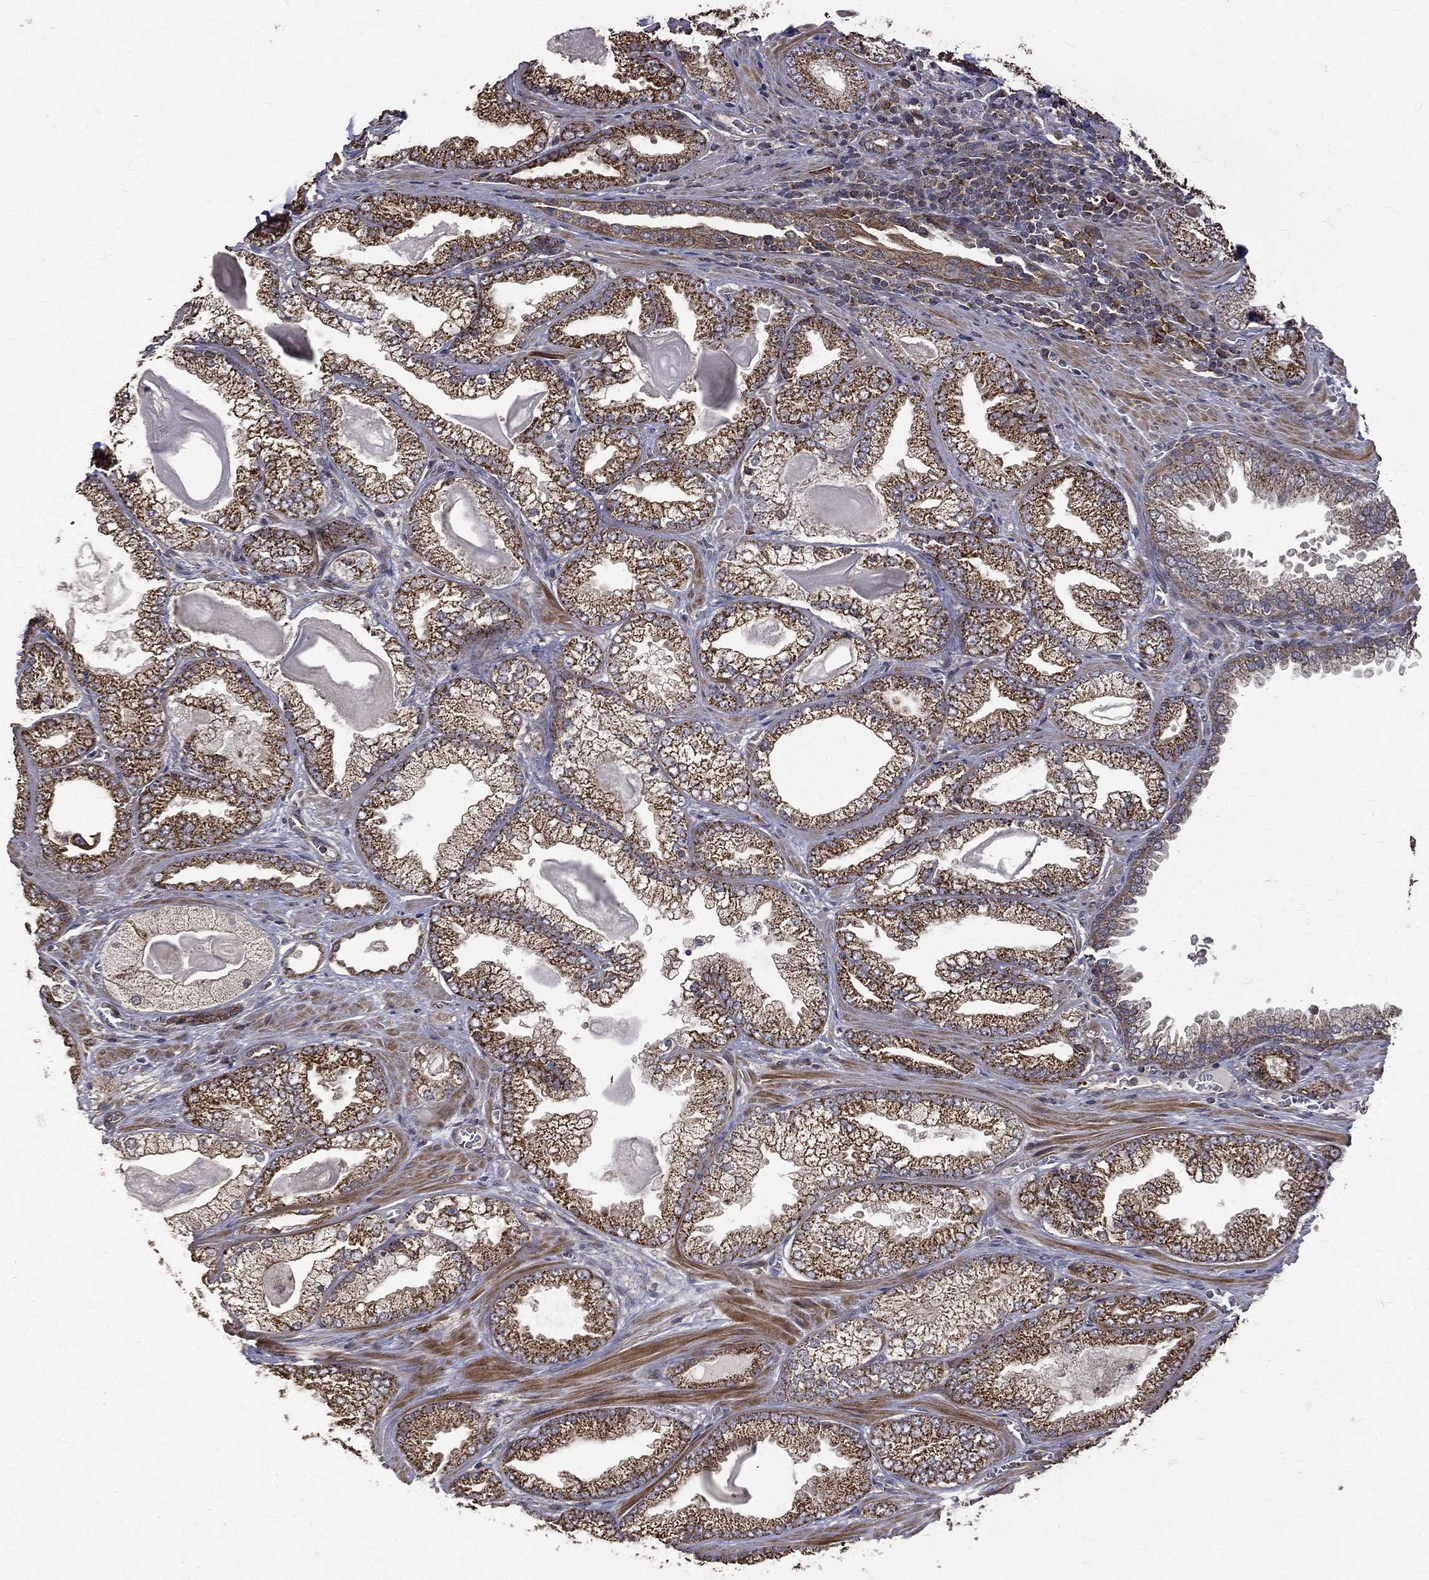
{"staining": {"intensity": "moderate", "quantity": ">75%", "location": "cytoplasmic/membranous"}, "tissue": "prostate cancer", "cell_type": "Tumor cells", "image_type": "cancer", "snomed": [{"axis": "morphology", "description": "Adenocarcinoma, Low grade"}, {"axis": "topography", "description": "Prostate"}], "caption": "A brown stain labels moderate cytoplasmic/membranous staining of a protein in human low-grade adenocarcinoma (prostate) tumor cells. Immunohistochemistry stains the protein in brown and the nuclei are stained blue.", "gene": "RPGR", "patient": {"sex": "male", "age": 57}}